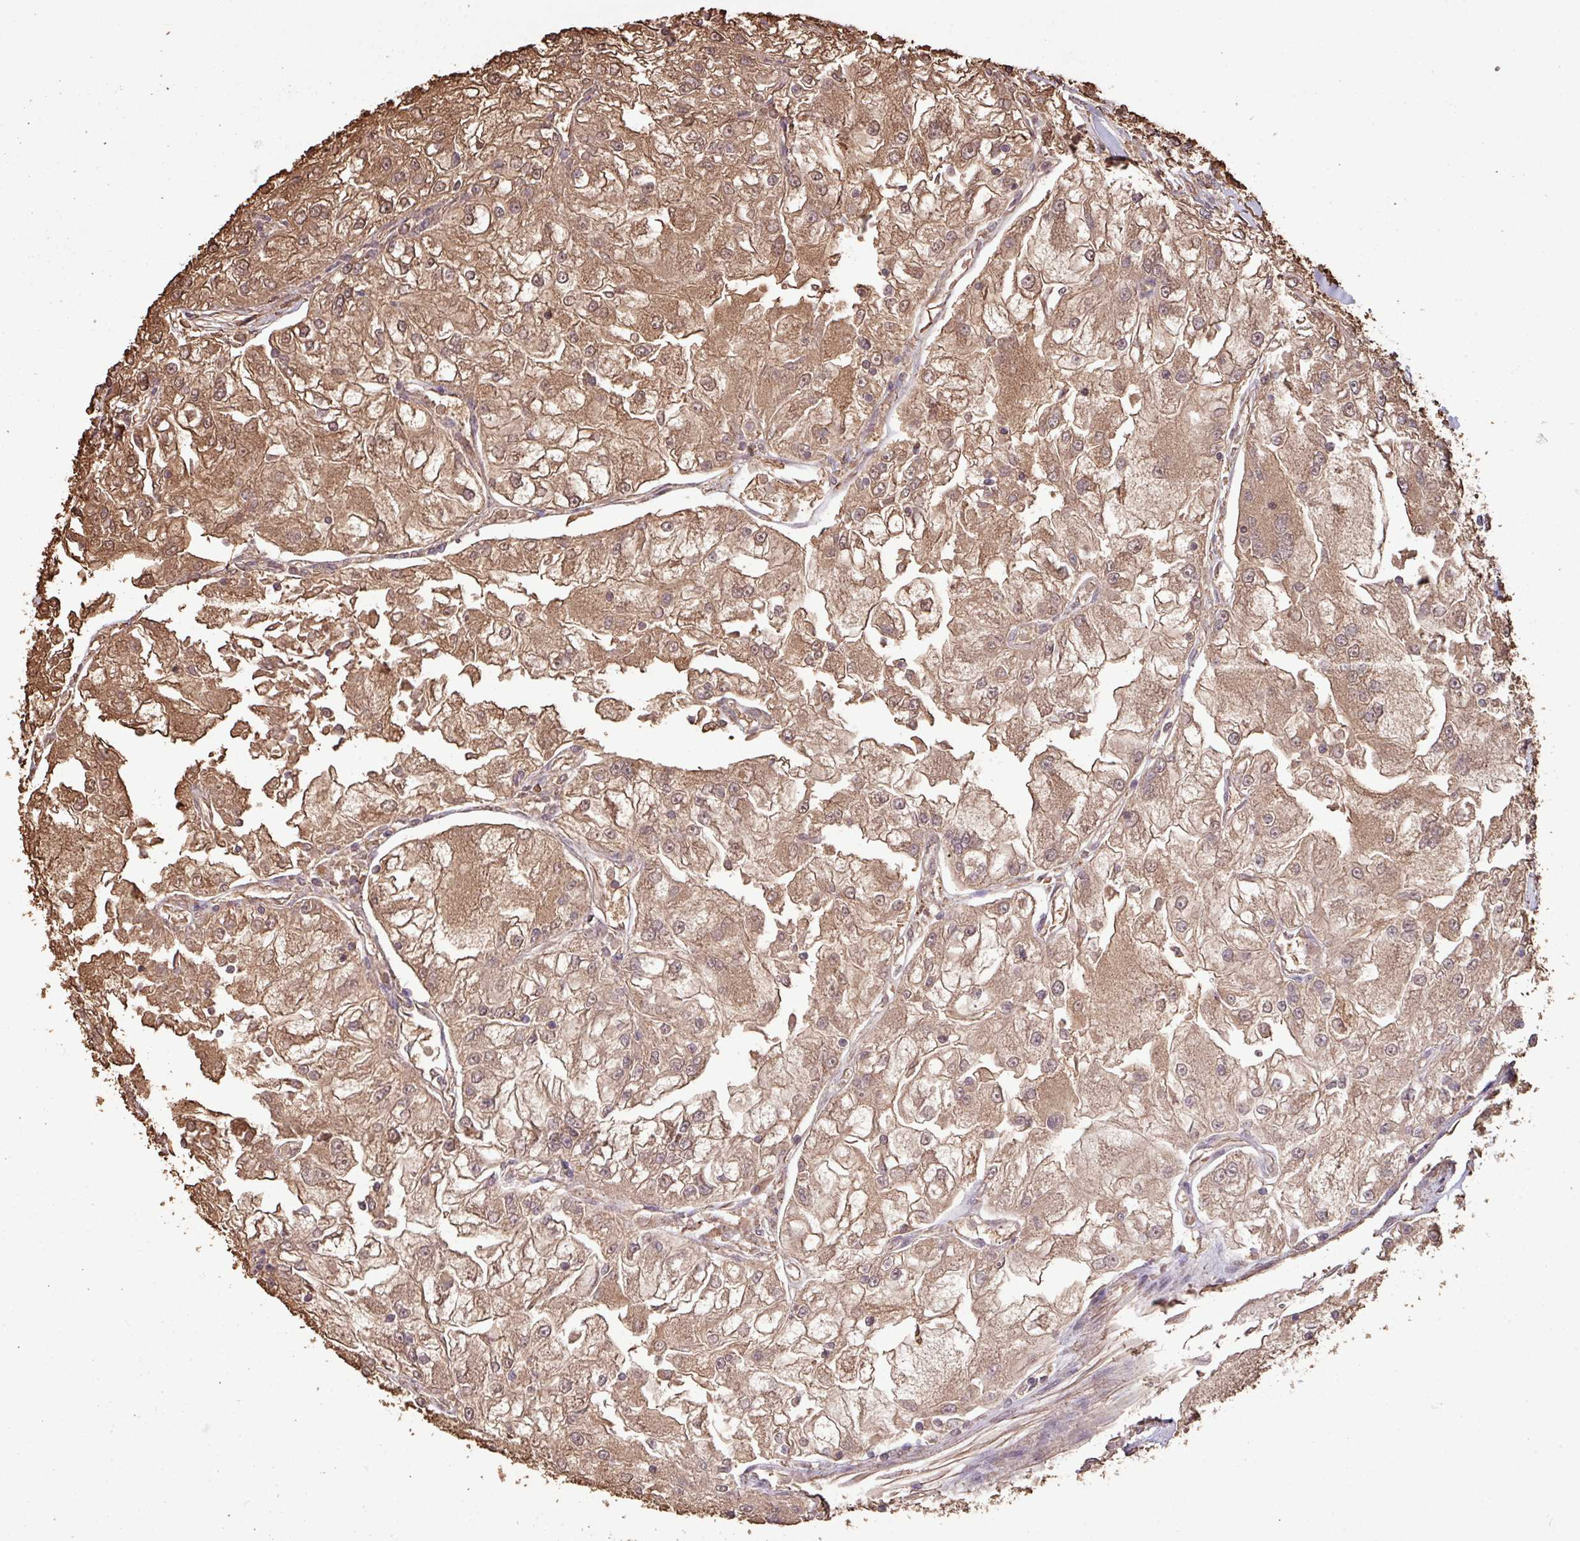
{"staining": {"intensity": "moderate", "quantity": ">75%", "location": "cytoplasmic/membranous"}, "tissue": "renal cancer", "cell_type": "Tumor cells", "image_type": "cancer", "snomed": [{"axis": "morphology", "description": "Adenocarcinoma, NOS"}, {"axis": "topography", "description": "Kidney"}], "caption": "Adenocarcinoma (renal) was stained to show a protein in brown. There is medium levels of moderate cytoplasmic/membranous expression in about >75% of tumor cells.", "gene": "CAMK2B", "patient": {"sex": "female", "age": 72}}